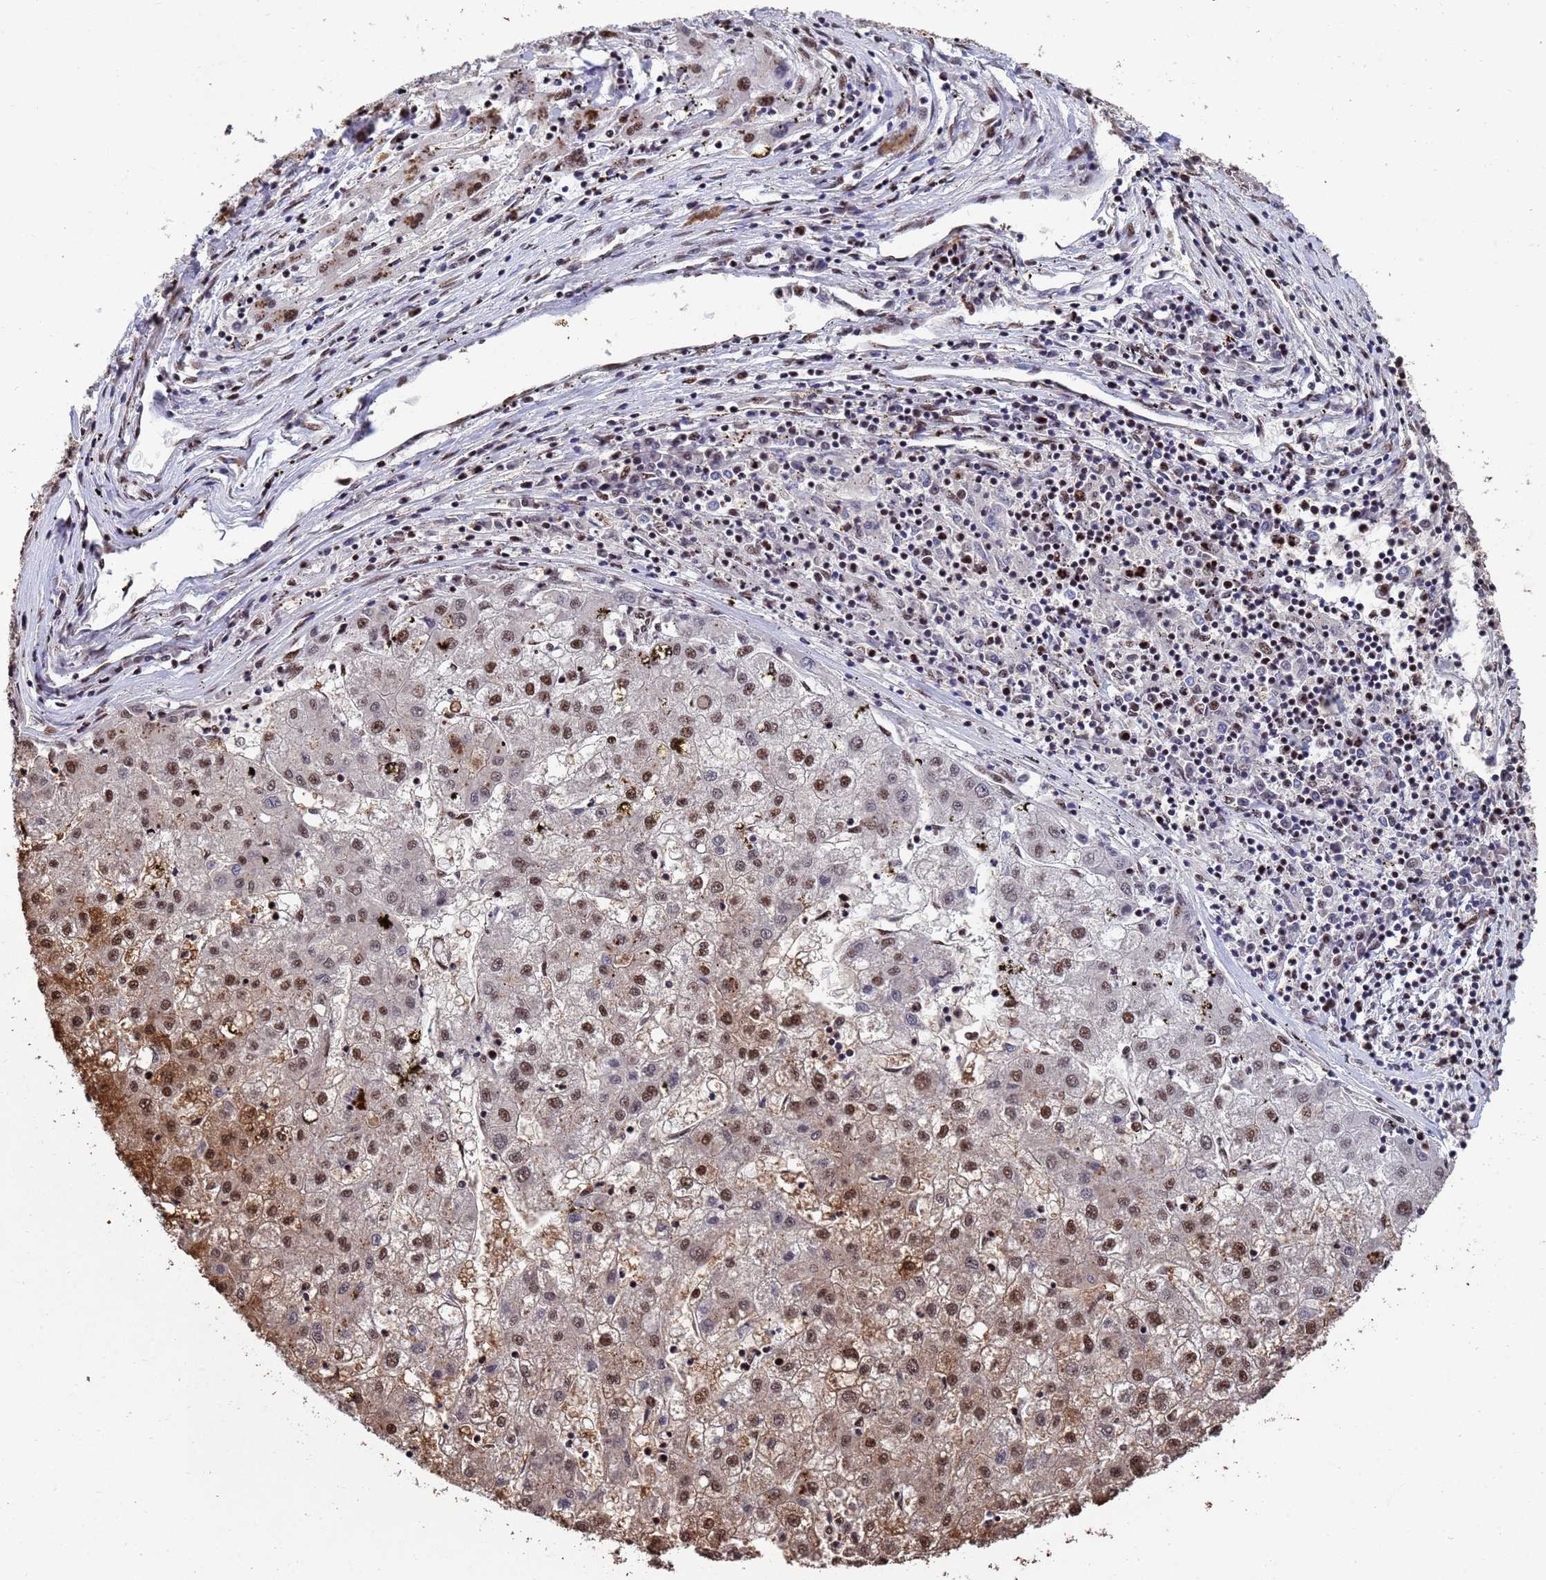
{"staining": {"intensity": "moderate", "quantity": "25%-75%", "location": "cytoplasmic/membranous,nuclear"}, "tissue": "liver cancer", "cell_type": "Tumor cells", "image_type": "cancer", "snomed": [{"axis": "morphology", "description": "Carcinoma, Hepatocellular, NOS"}, {"axis": "topography", "description": "Liver"}], "caption": "Protein analysis of hepatocellular carcinoma (liver) tissue shows moderate cytoplasmic/membranous and nuclear staining in about 25%-75% of tumor cells.", "gene": "SF3B2", "patient": {"sex": "male", "age": 72}}